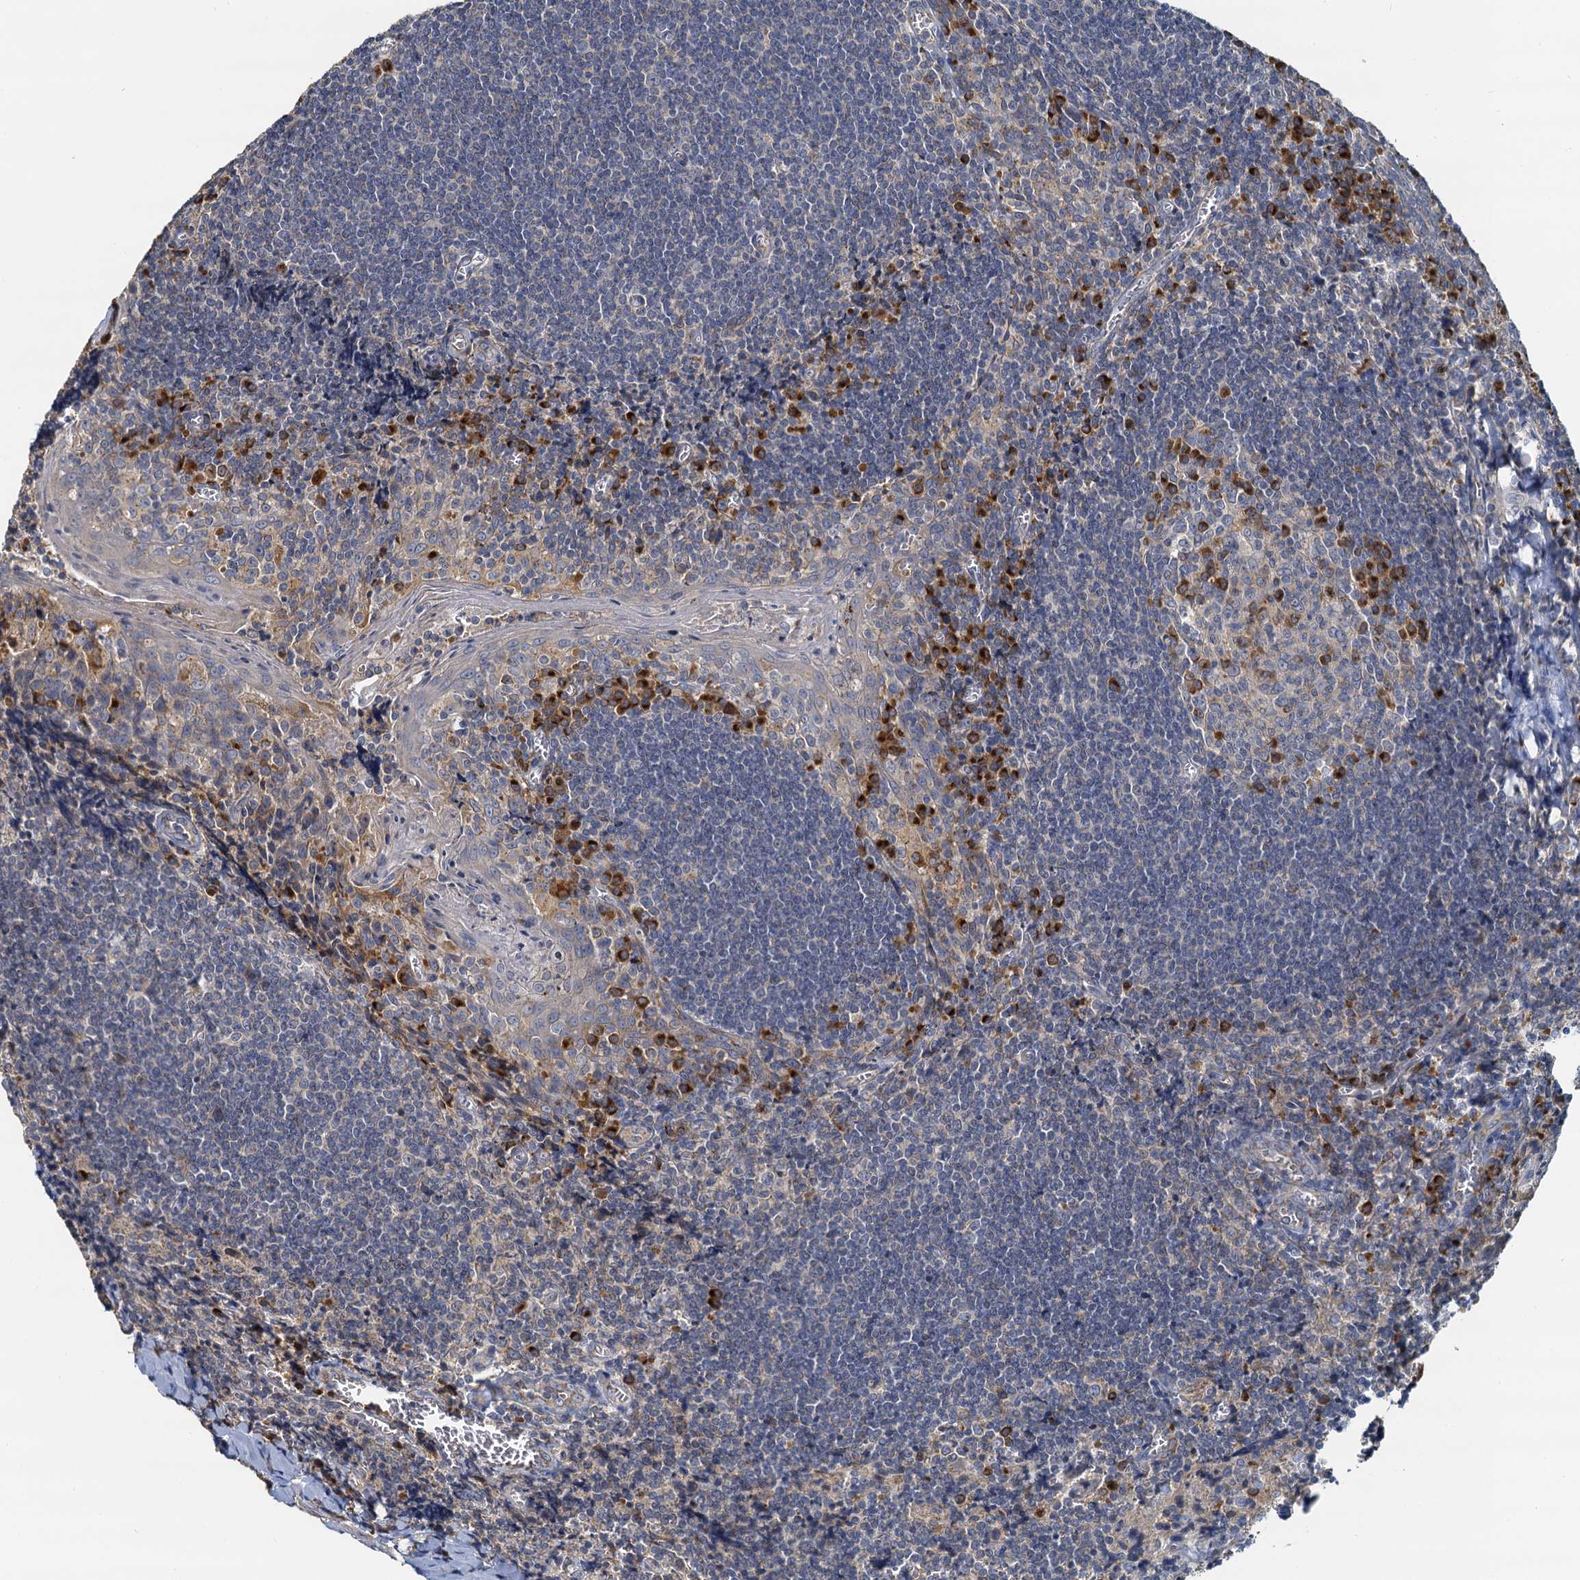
{"staining": {"intensity": "weak", "quantity": ">75%", "location": "cytoplasmic/membranous"}, "tissue": "tonsil", "cell_type": "Germinal center cells", "image_type": "normal", "snomed": [{"axis": "morphology", "description": "Normal tissue, NOS"}, {"axis": "topography", "description": "Tonsil"}], "caption": "An image showing weak cytoplasmic/membranous positivity in about >75% of germinal center cells in benign tonsil, as visualized by brown immunohistochemical staining.", "gene": "NKAPD1", "patient": {"sex": "male", "age": 27}}